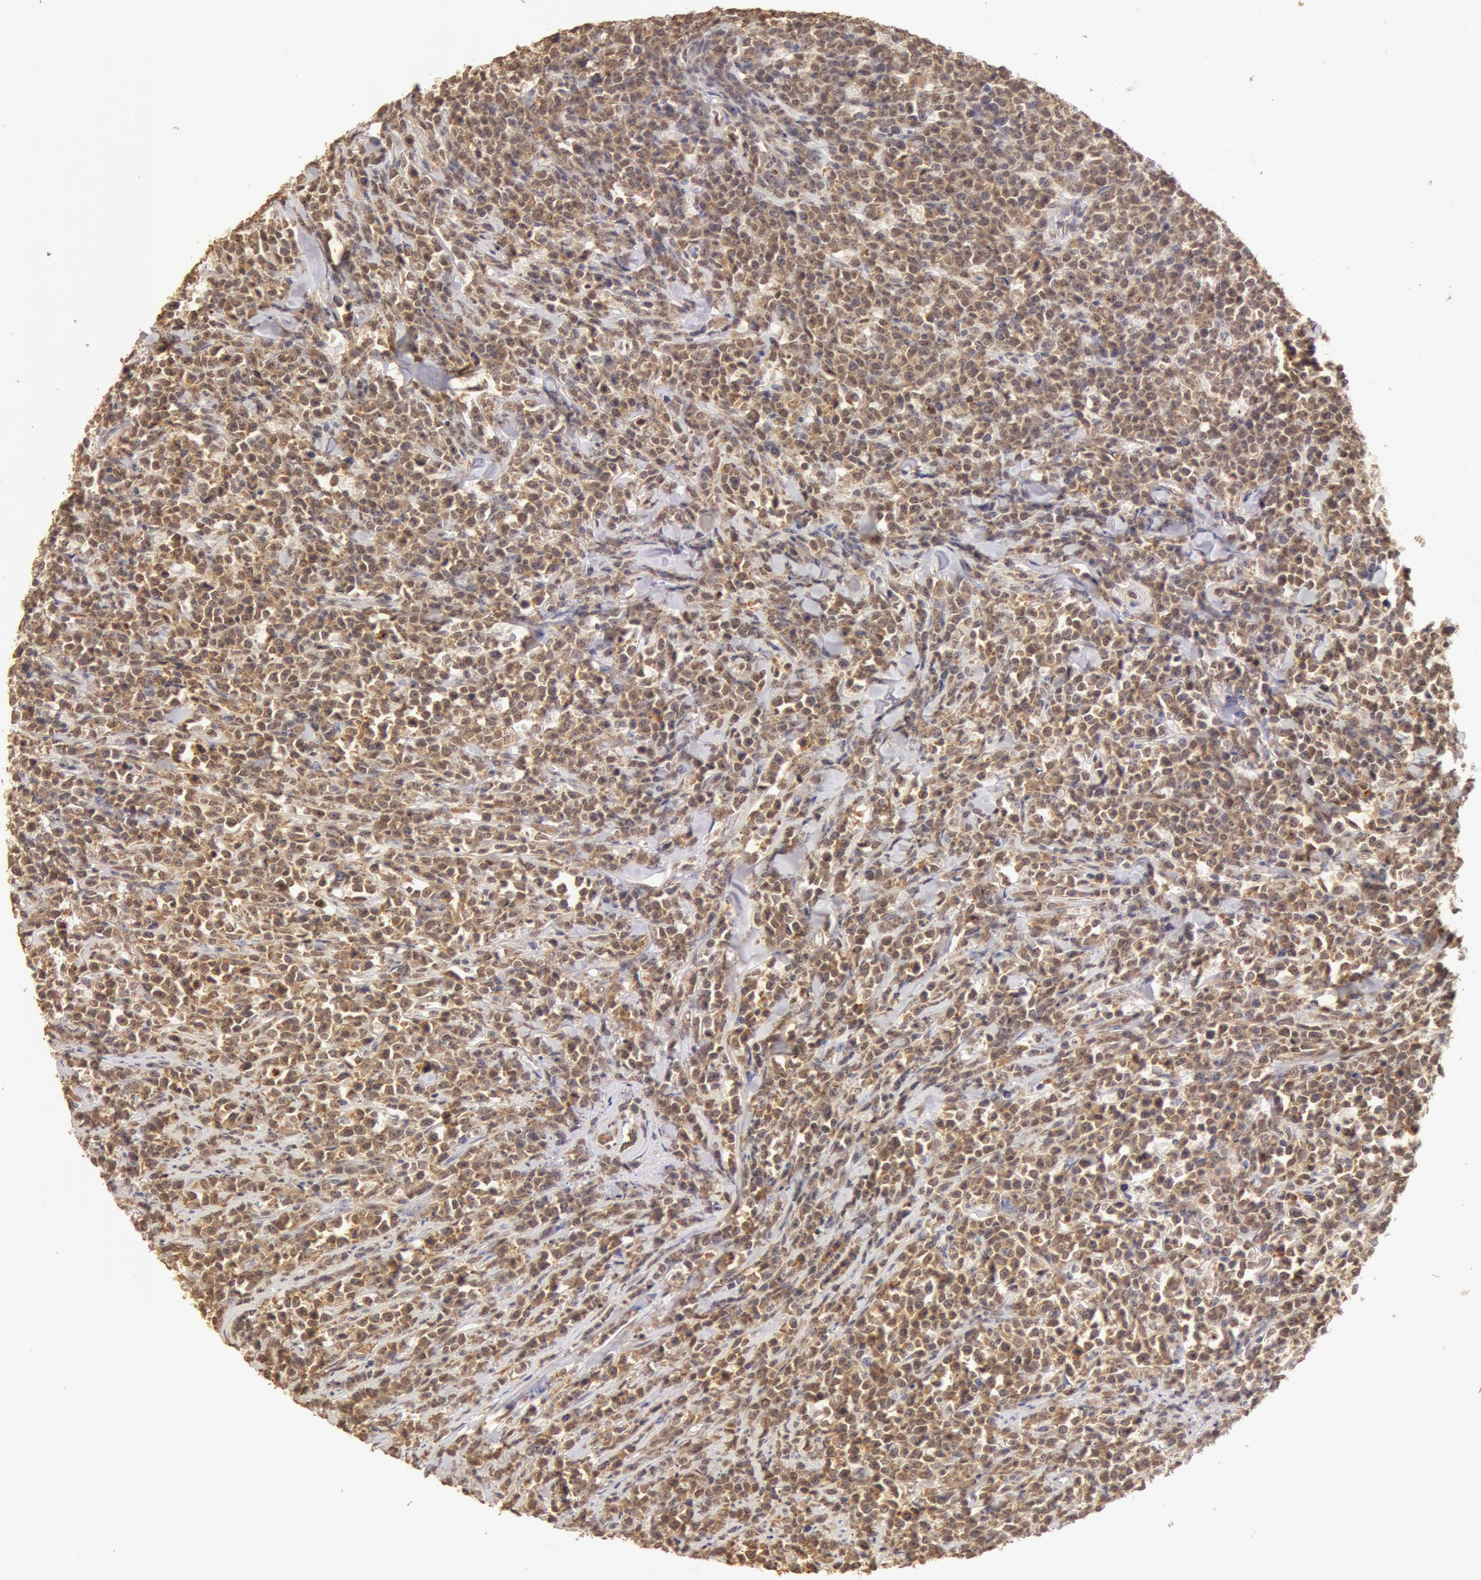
{"staining": {"intensity": "moderate", "quantity": ">75%", "location": "cytoplasmic/membranous,nuclear"}, "tissue": "lymphoma", "cell_type": "Tumor cells", "image_type": "cancer", "snomed": [{"axis": "morphology", "description": "Malignant lymphoma, non-Hodgkin's type, High grade"}, {"axis": "topography", "description": "Small intestine"}, {"axis": "topography", "description": "Colon"}], "caption": "This is a photomicrograph of IHC staining of malignant lymphoma, non-Hodgkin's type (high-grade), which shows moderate positivity in the cytoplasmic/membranous and nuclear of tumor cells.", "gene": "SNRNP70", "patient": {"sex": "male", "age": 8}}